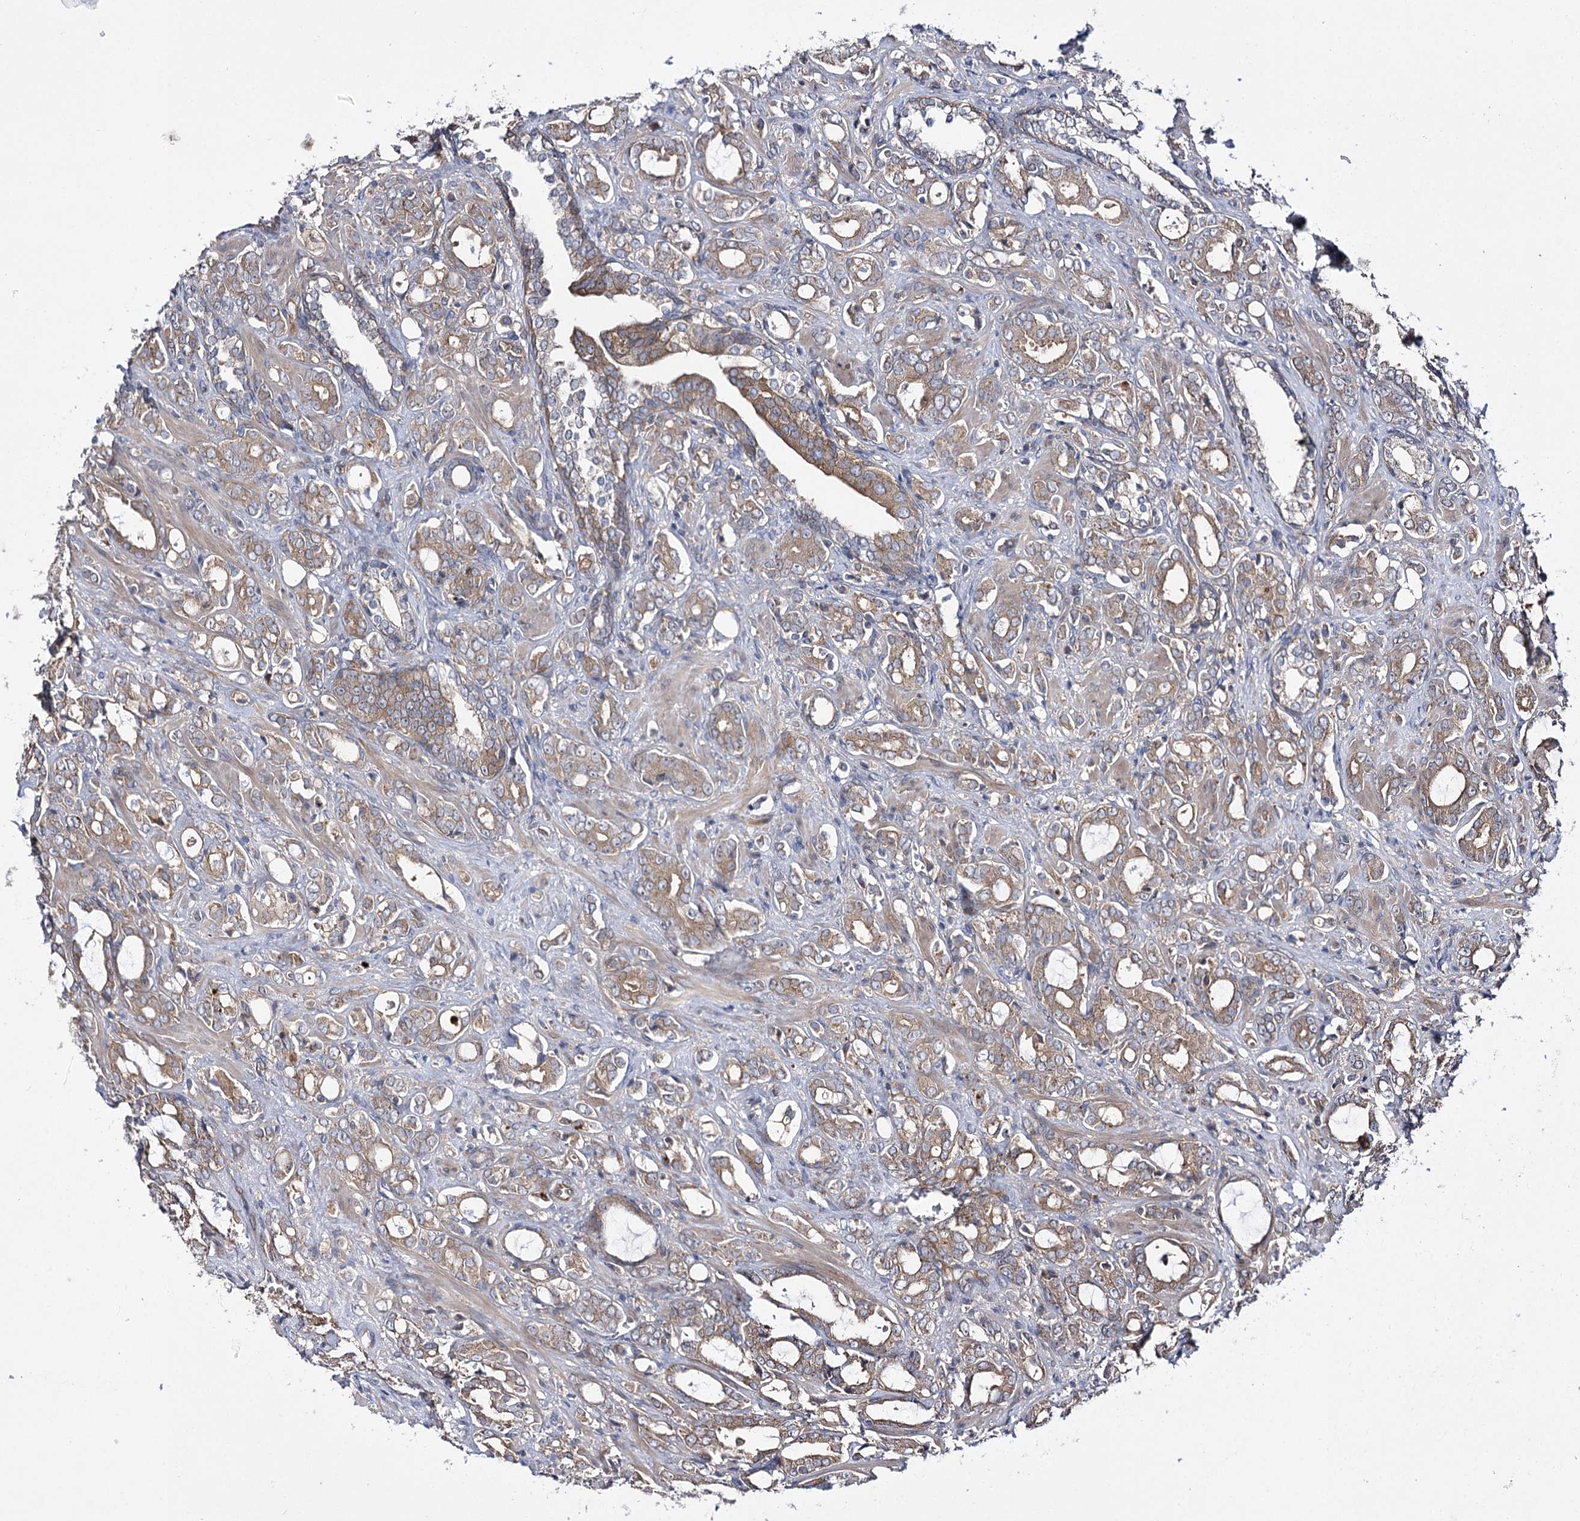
{"staining": {"intensity": "moderate", "quantity": ">75%", "location": "cytoplasmic/membranous"}, "tissue": "prostate cancer", "cell_type": "Tumor cells", "image_type": "cancer", "snomed": [{"axis": "morphology", "description": "Adenocarcinoma, High grade"}, {"axis": "topography", "description": "Prostate"}], "caption": "Immunohistochemical staining of human prostate adenocarcinoma (high-grade) exhibits medium levels of moderate cytoplasmic/membranous protein expression in approximately >75% of tumor cells. (DAB IHC, brown staining for protein, blue staining for nuclei).", "gene": "BCR", "patient": {"sex": "male", "age": 72}}